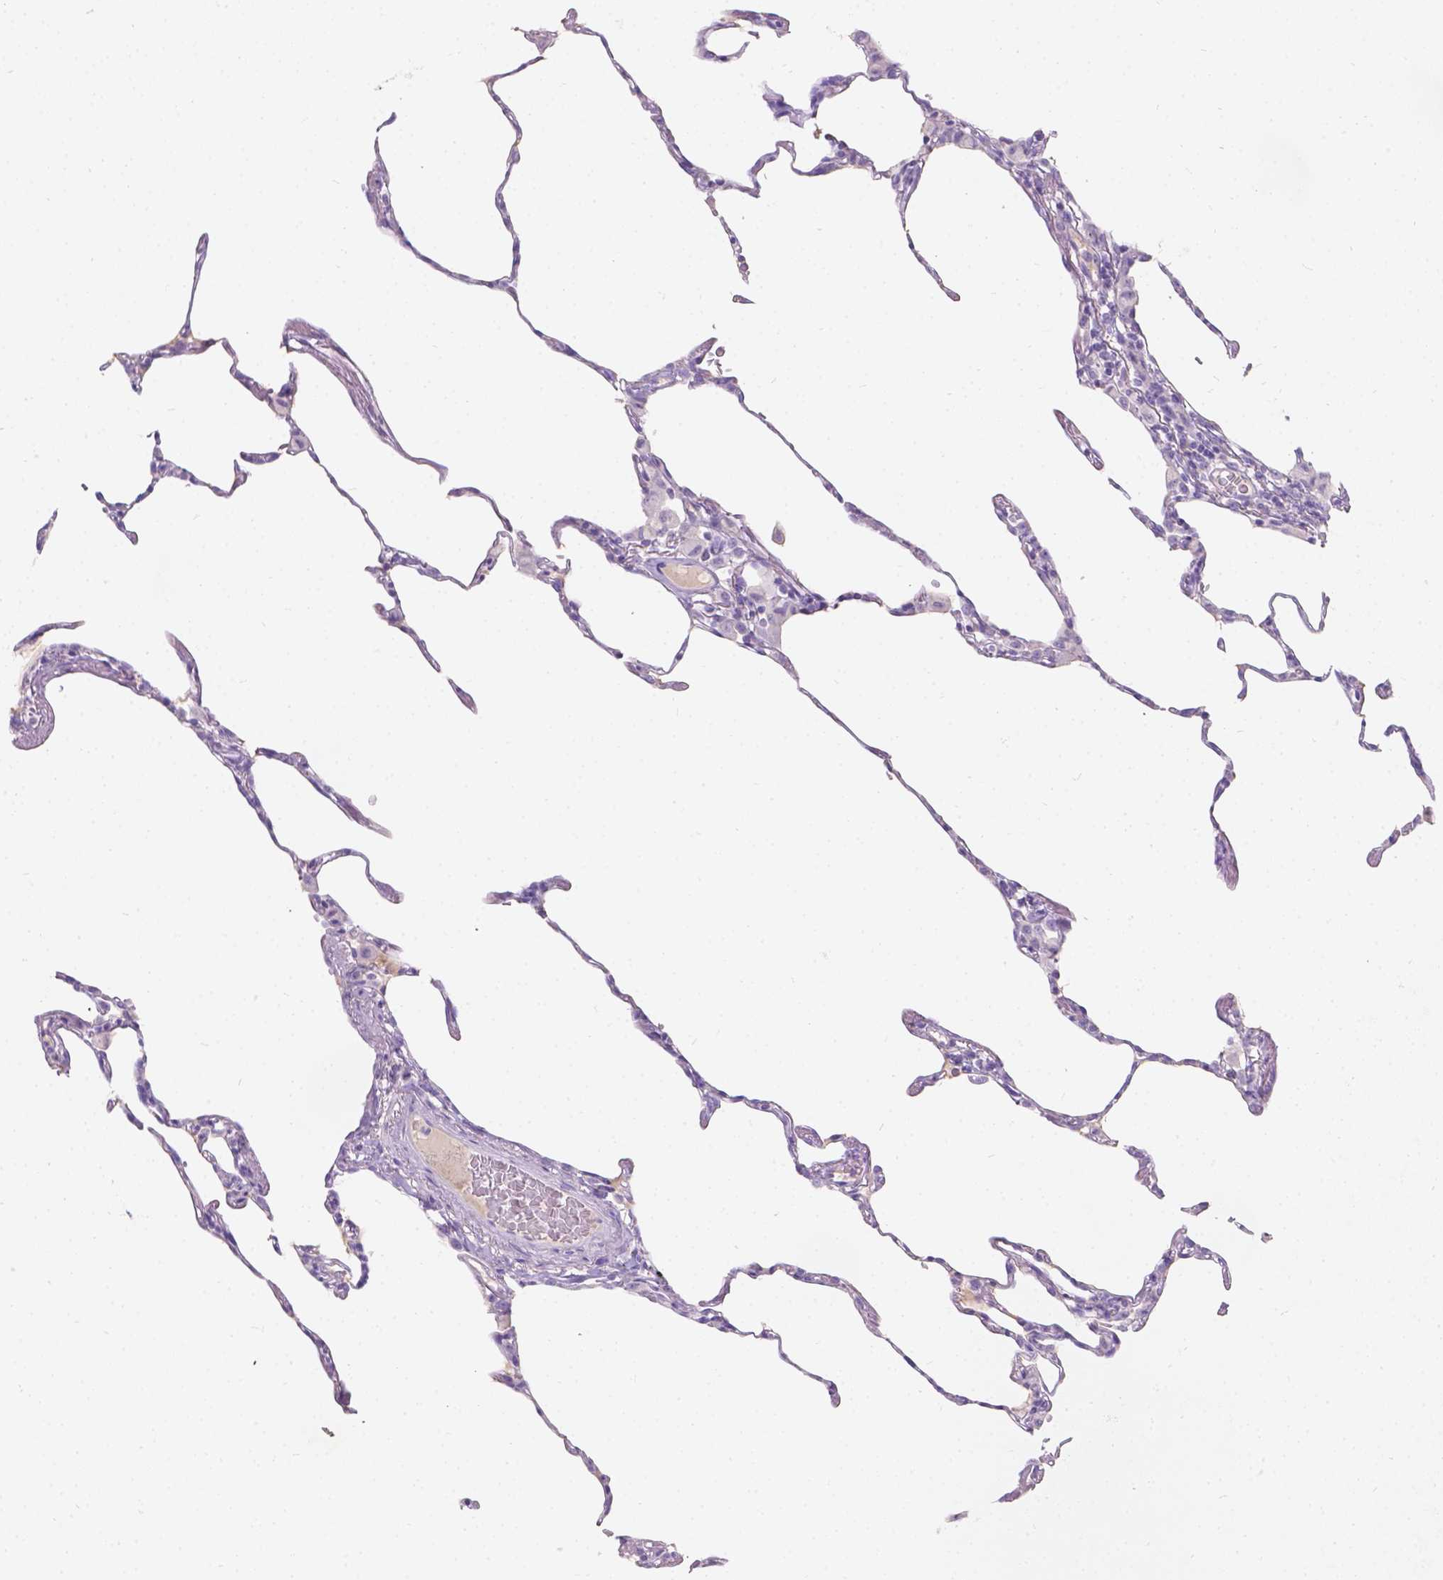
{"staining": {"intensity": "negative", "quantity": "none", "location": "none"}, "tissue": "lung", "cell_type": "Alveolar cells", "image_type": "normal", "snomed": [{"axis": "morphology", "description": "Normal tissue, NOS"}, {"axis": "topography", "description": "Lung"}], "caption": "Human lung stained for a protein using IHC displays no staining in alveolar cells.", "gene": "GAL3ST2", "patient": {"sex": "female", "age": 57}}